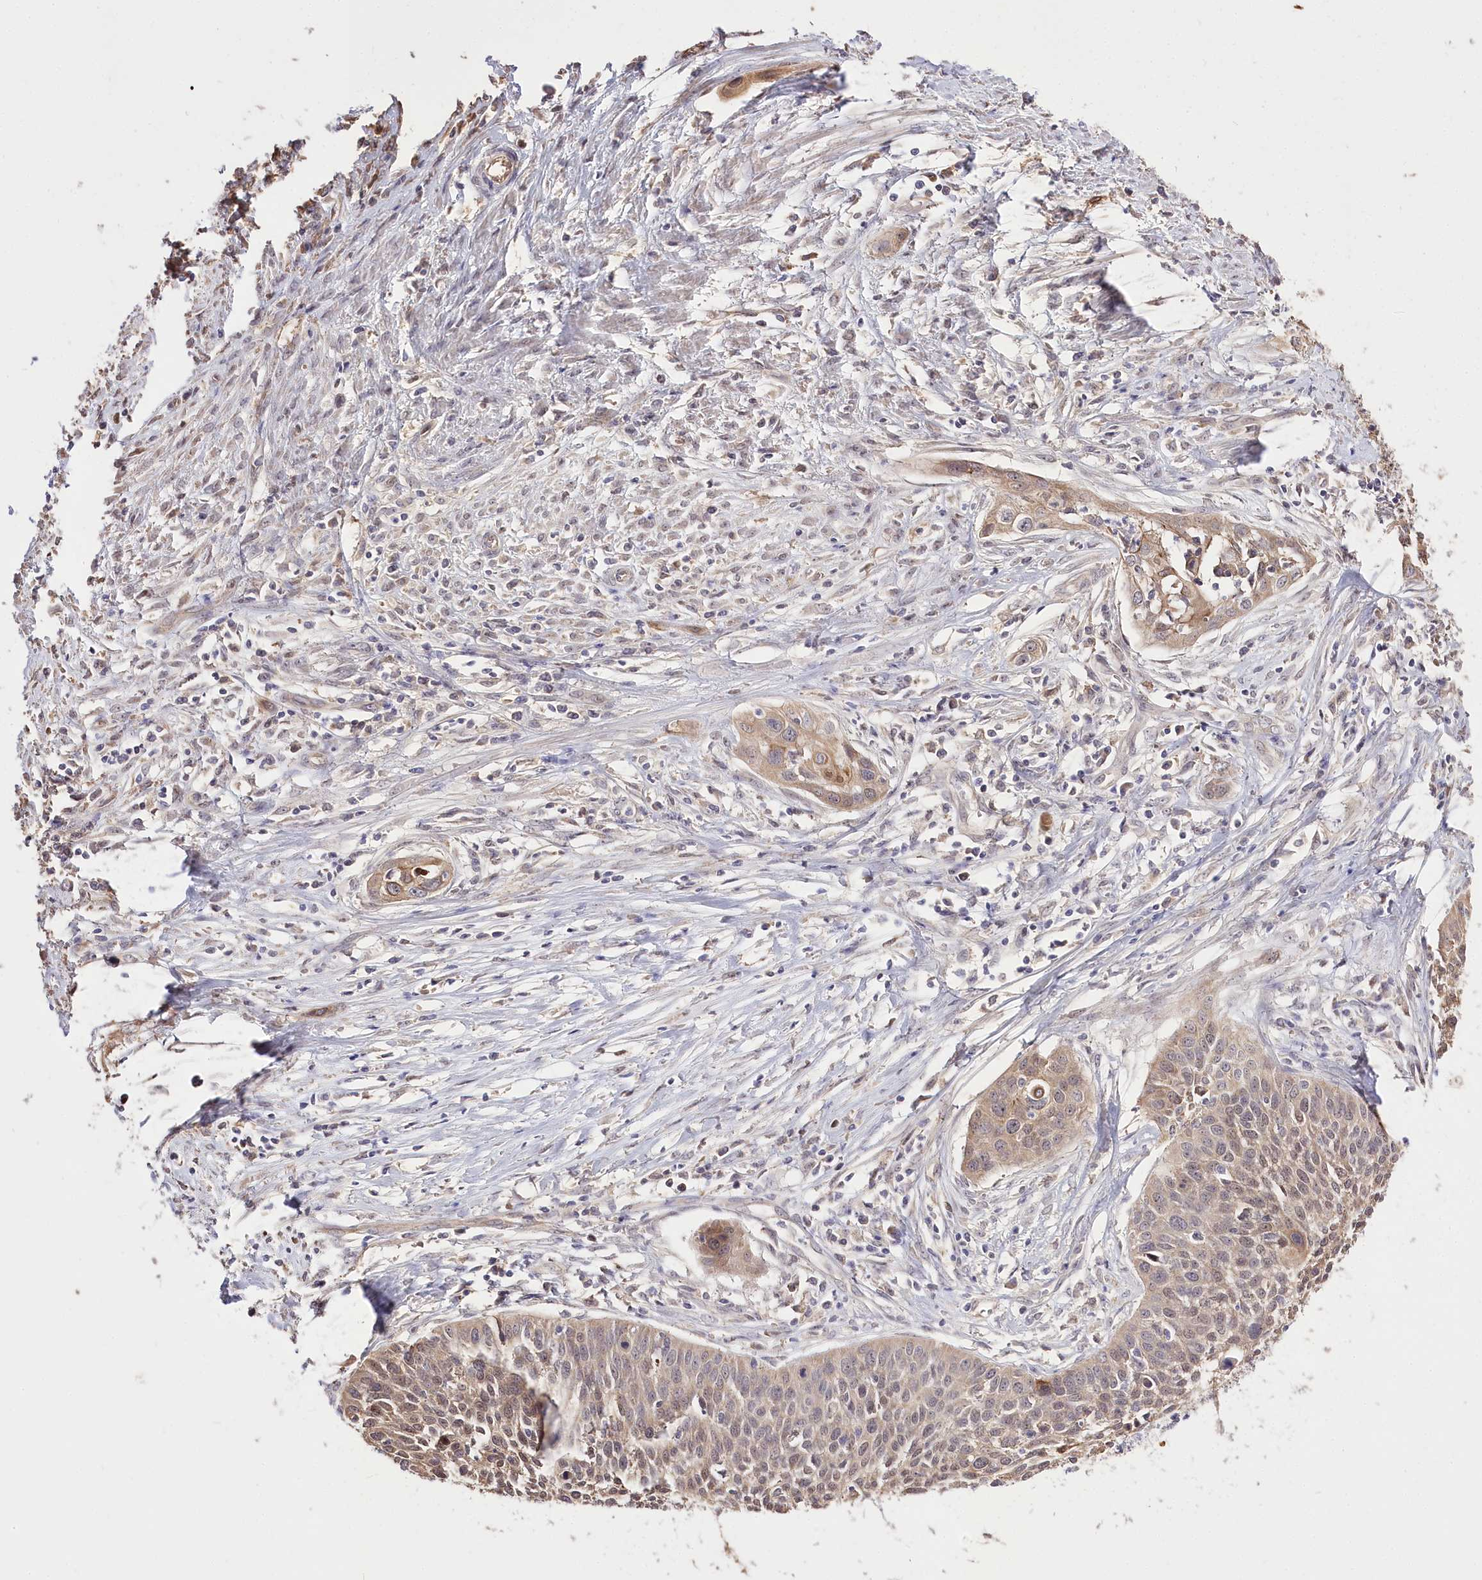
{"staining": {"intensity": "weak", "quantity": ">75%", "location": "cytoplasmic/membranous"}, "tissue": "cervical cancer", "cell_type": "Tumor cells", "image_type": "cancer", "snomed": [{"axis": "morphology", "description": "Squamous cell carcinoma, NOS"}, {"axis": "topography", "description": "Cervix"}], "caption": "Cervical cancer stained for a protein (brown) shows weak cytoplasmic/membranous positive staining in about >75% of tumor cells.", "gene": "R3HDM2", "patient": {"sex": "female", "age": 34}}